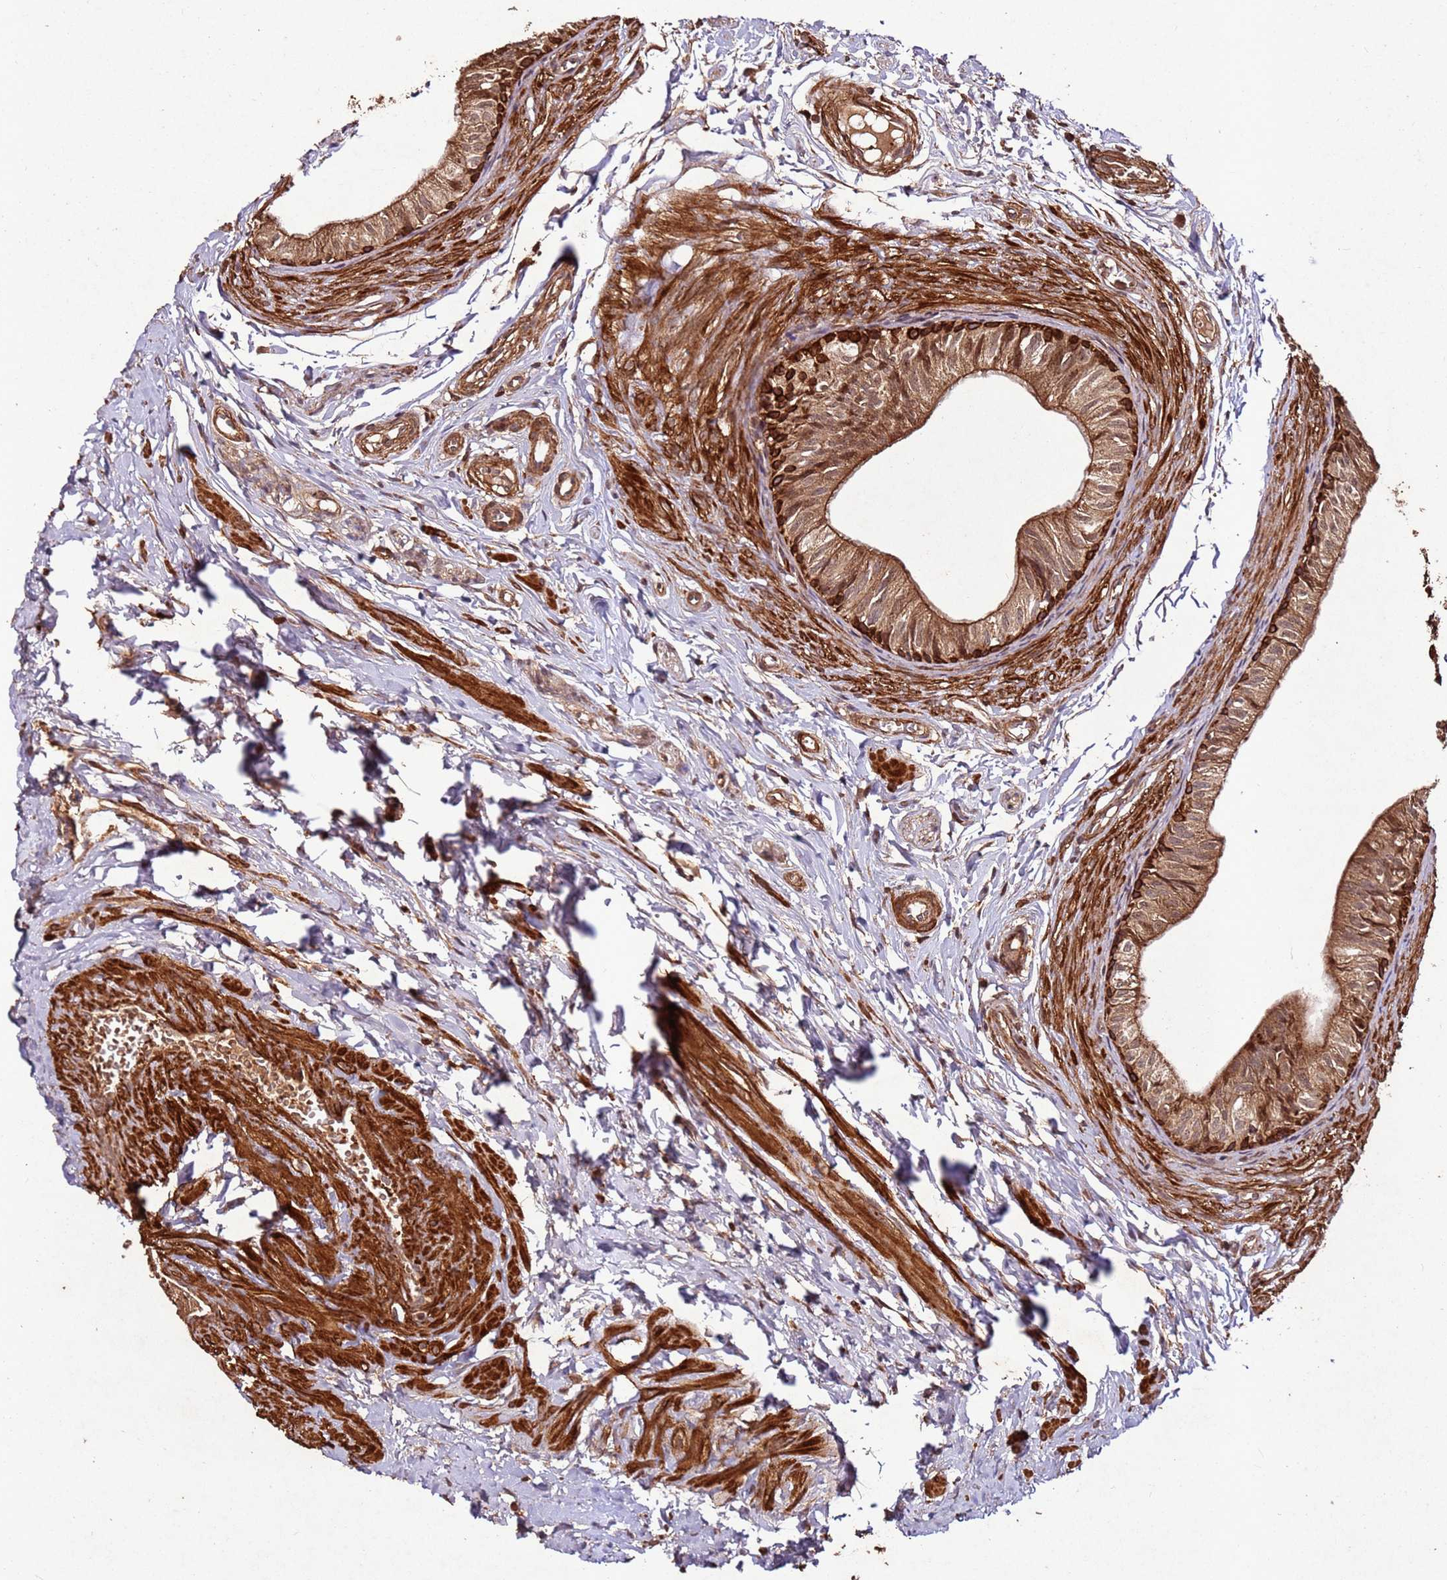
{"staining": {"intensity": "strong", "quantity": ">75%", "location": "cytoplasmic/membranous"}, "tissue": "epididymis", "cell_type": "Glandular cells", "image_type": "normal", "snomed": [{"axis": "morphology", "description": "Normal tissue, NOS"}, {"axis": "topography", "description": "Epididymis"}], "caption": "Glandular cells demonstrate high levels of strong cytoplasmic/membranous positivity in about >75% of cells in unremarkable epididymis. The staining is performed using DAB brown chromogen to label protein expression. The nuclei are counter-stained blue using hematoxylin.", "gene": "FAM186A", "patient": {"sex": "male", "age": 37}}